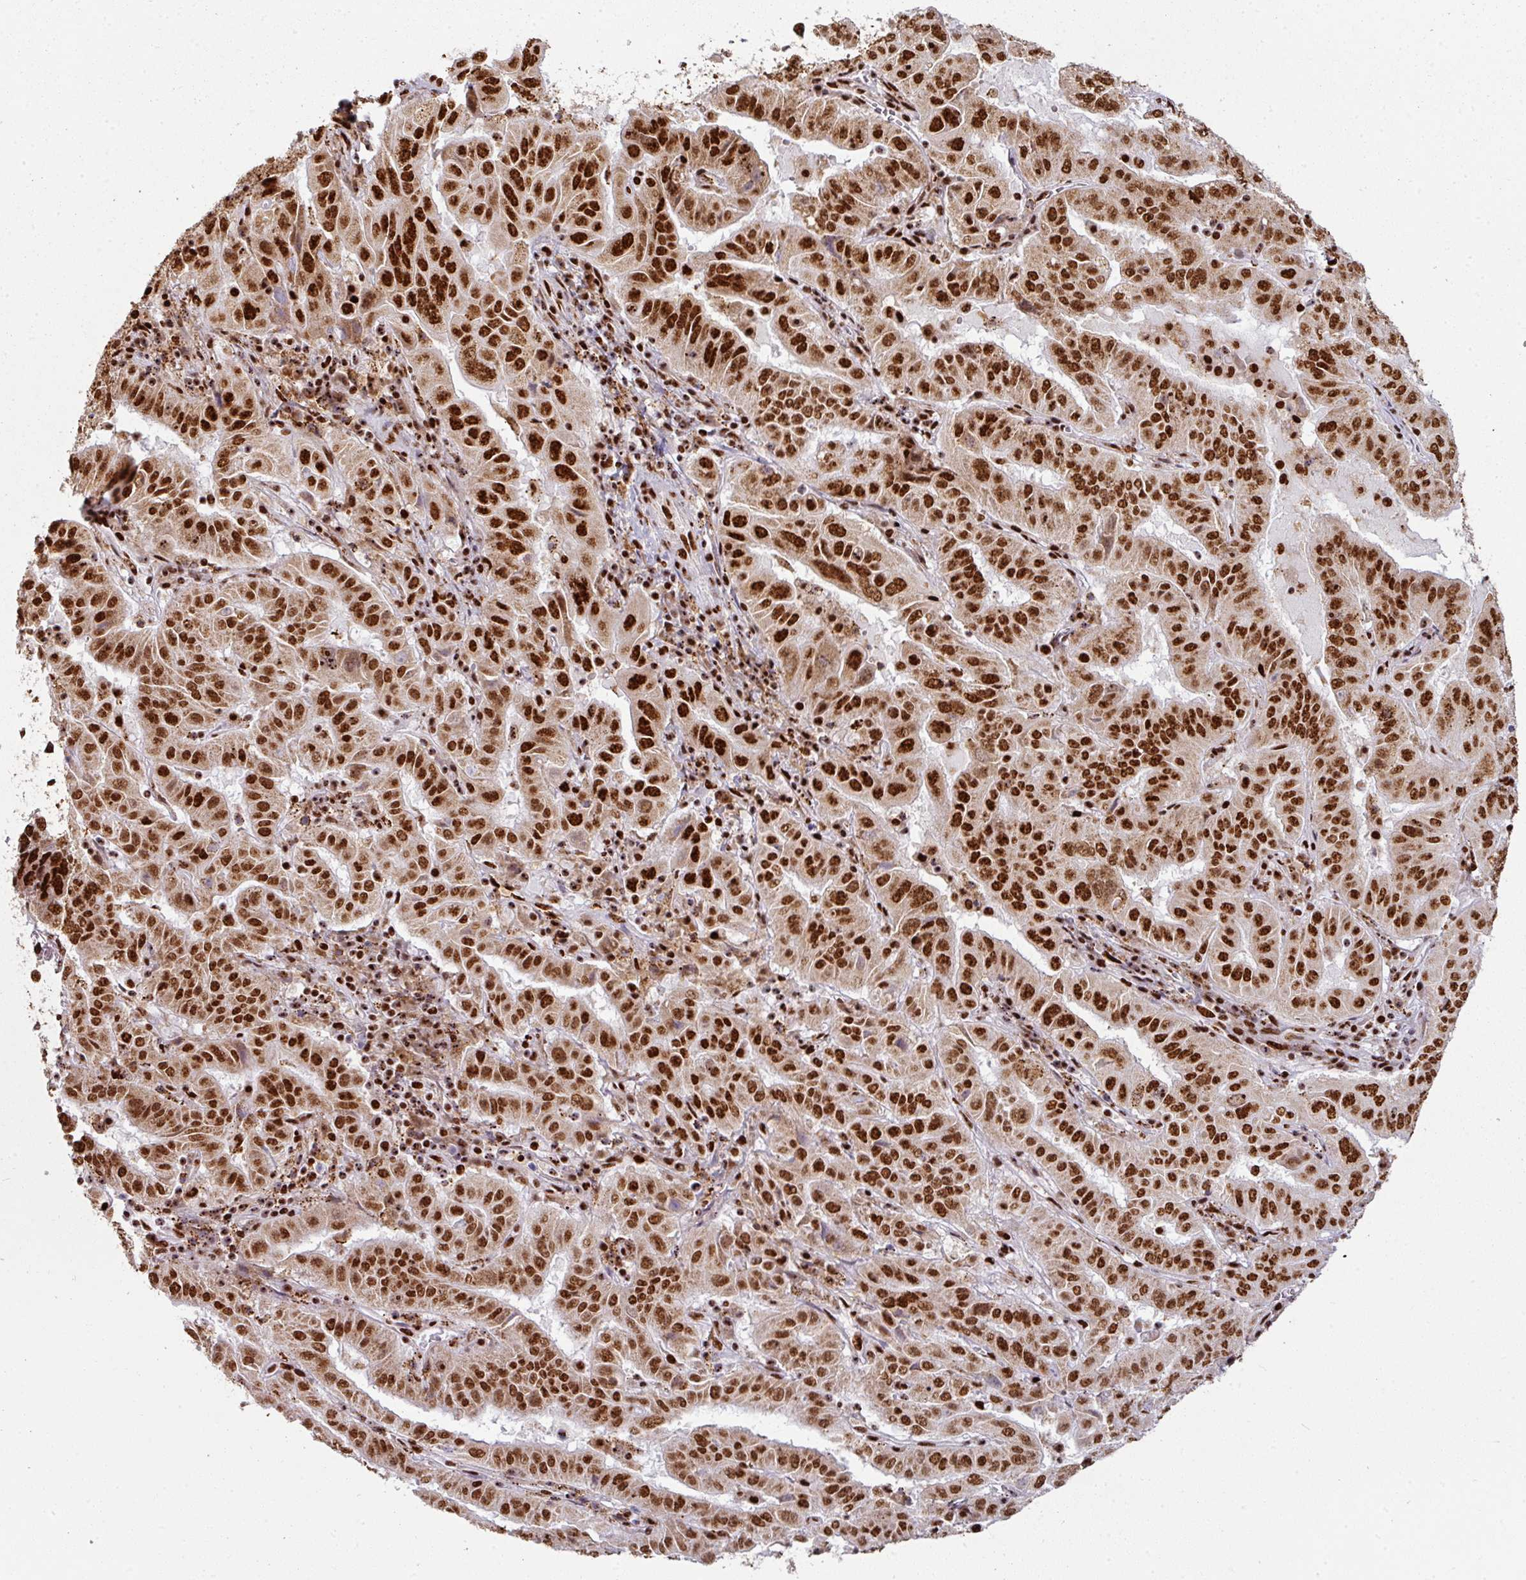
{"staining": {"intensity": "strong", "quantity": ">75%", "location": "cytoplasmic/membranous,nuclear"}, "tissue": "pancreatic cancer", "cell_type": "Tumor cells", "image_type": "cancer", "snomed": [{"axis": "morphology", "description": "Adenocarcinoma, NOS"}, {"axis": "topography", "description": "Pancreas"}], "caption": "Adenocarcinoma (pancreatic) stained with a brown dye displays strong cytoplasmic/membranous and nuclear positive staining in approximately >75% of tumor cells.", "gene": "SIK3", "patient": {"sex": "male", "age": 63}}